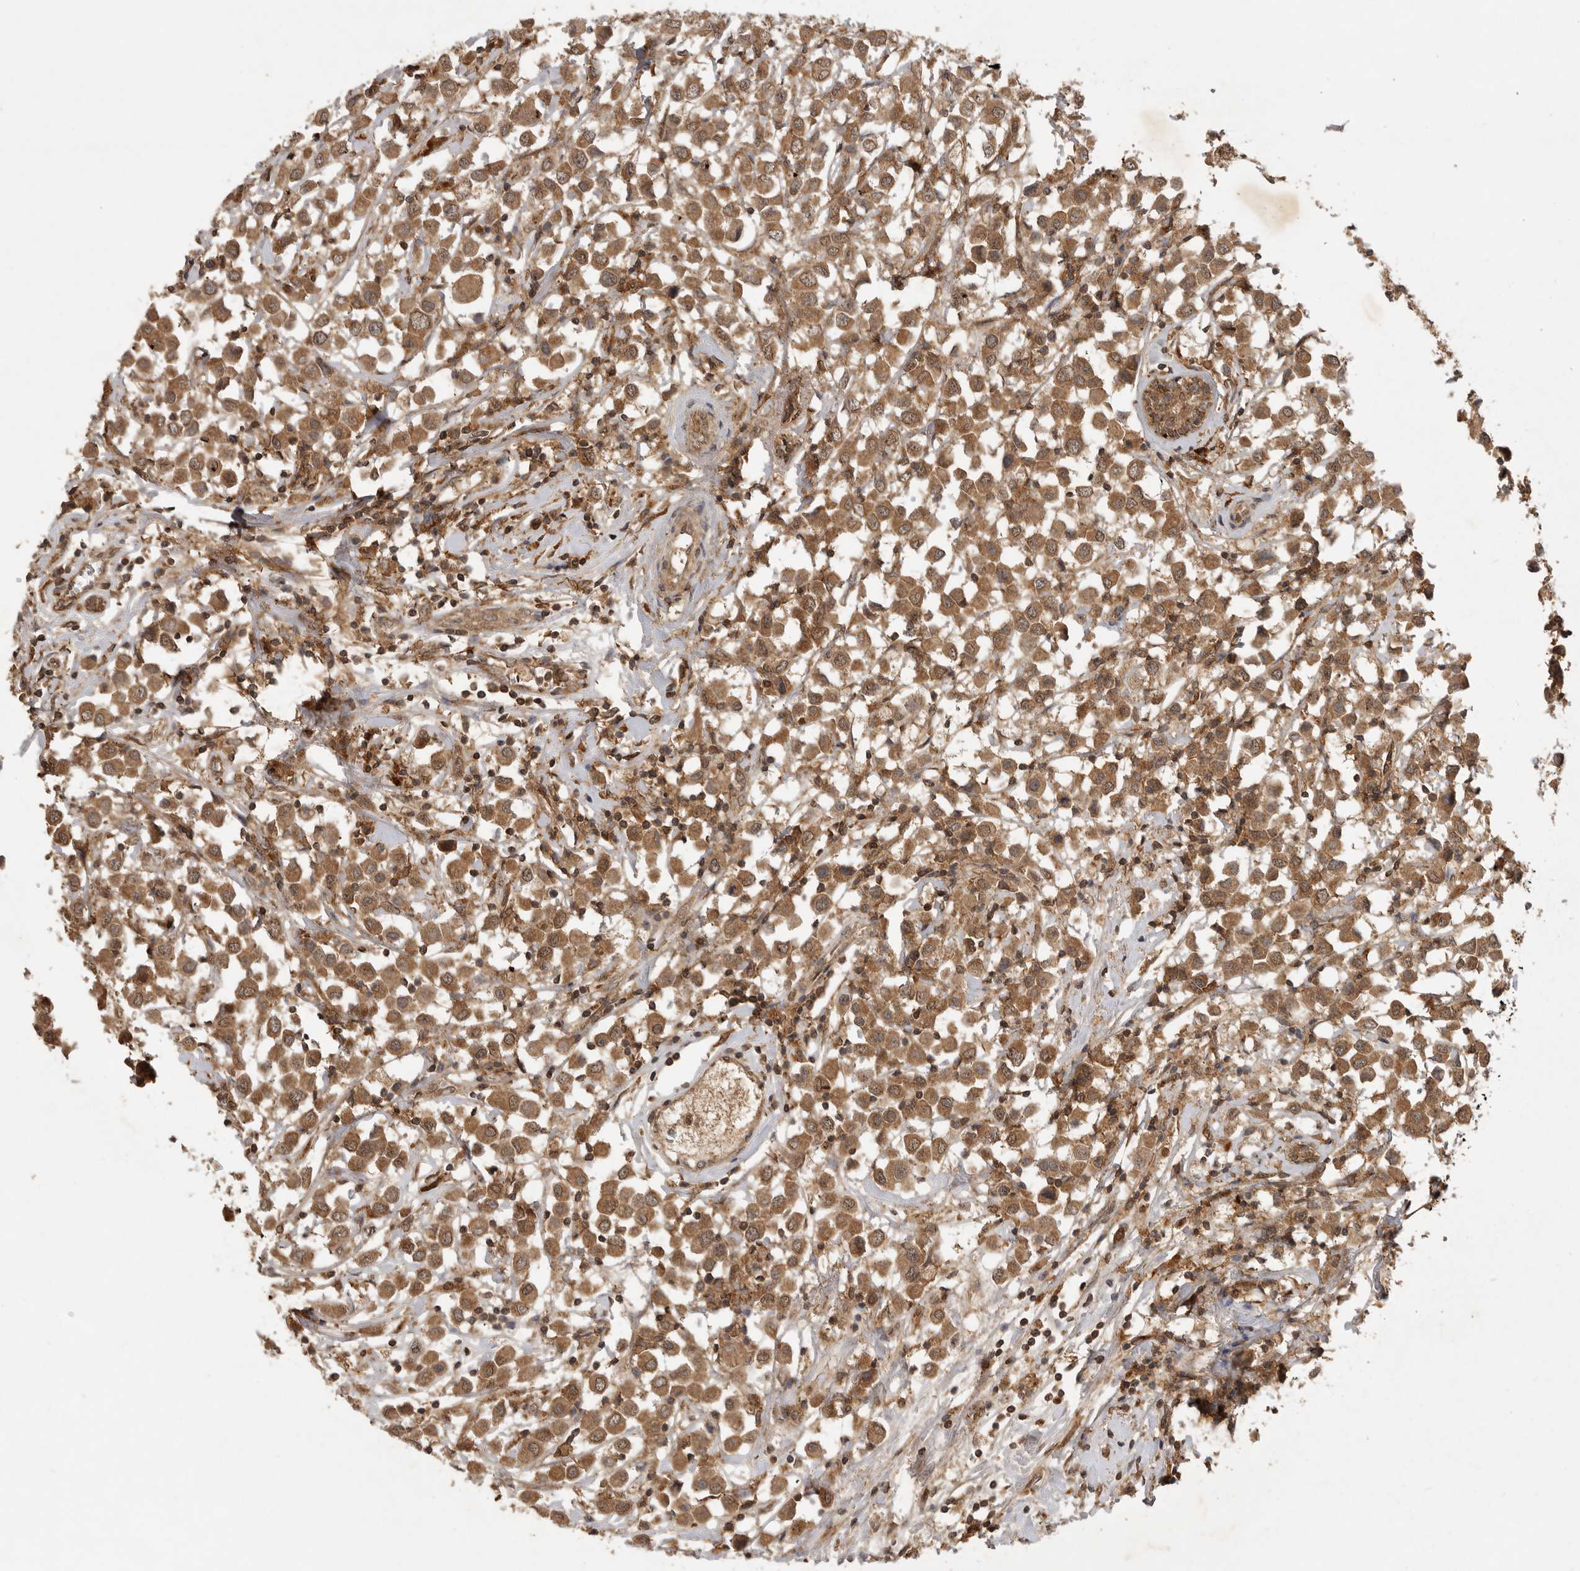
{"staining": {"intensity": "moderate", "quantity": ">75%", "location": "cytoplasmic/membranous,nuclear"}, "tissue": "breast cancer", "cell_type": "Tumor cells", "image_type": "cancer", "snomed": [{"axis": "morphology", "description": "Duct carcinoma"}, {"axis": "topography", "description": "Breast"}], "caption": "Protein staining of breast cancer tissue displays moderate cytoplasmic/membranous and nuclear staining in about >75% of tumor cells. Nuclei are stained in blue.", "gene": "ICOSLG", "patient": {"sex": "female", "age": 61}}